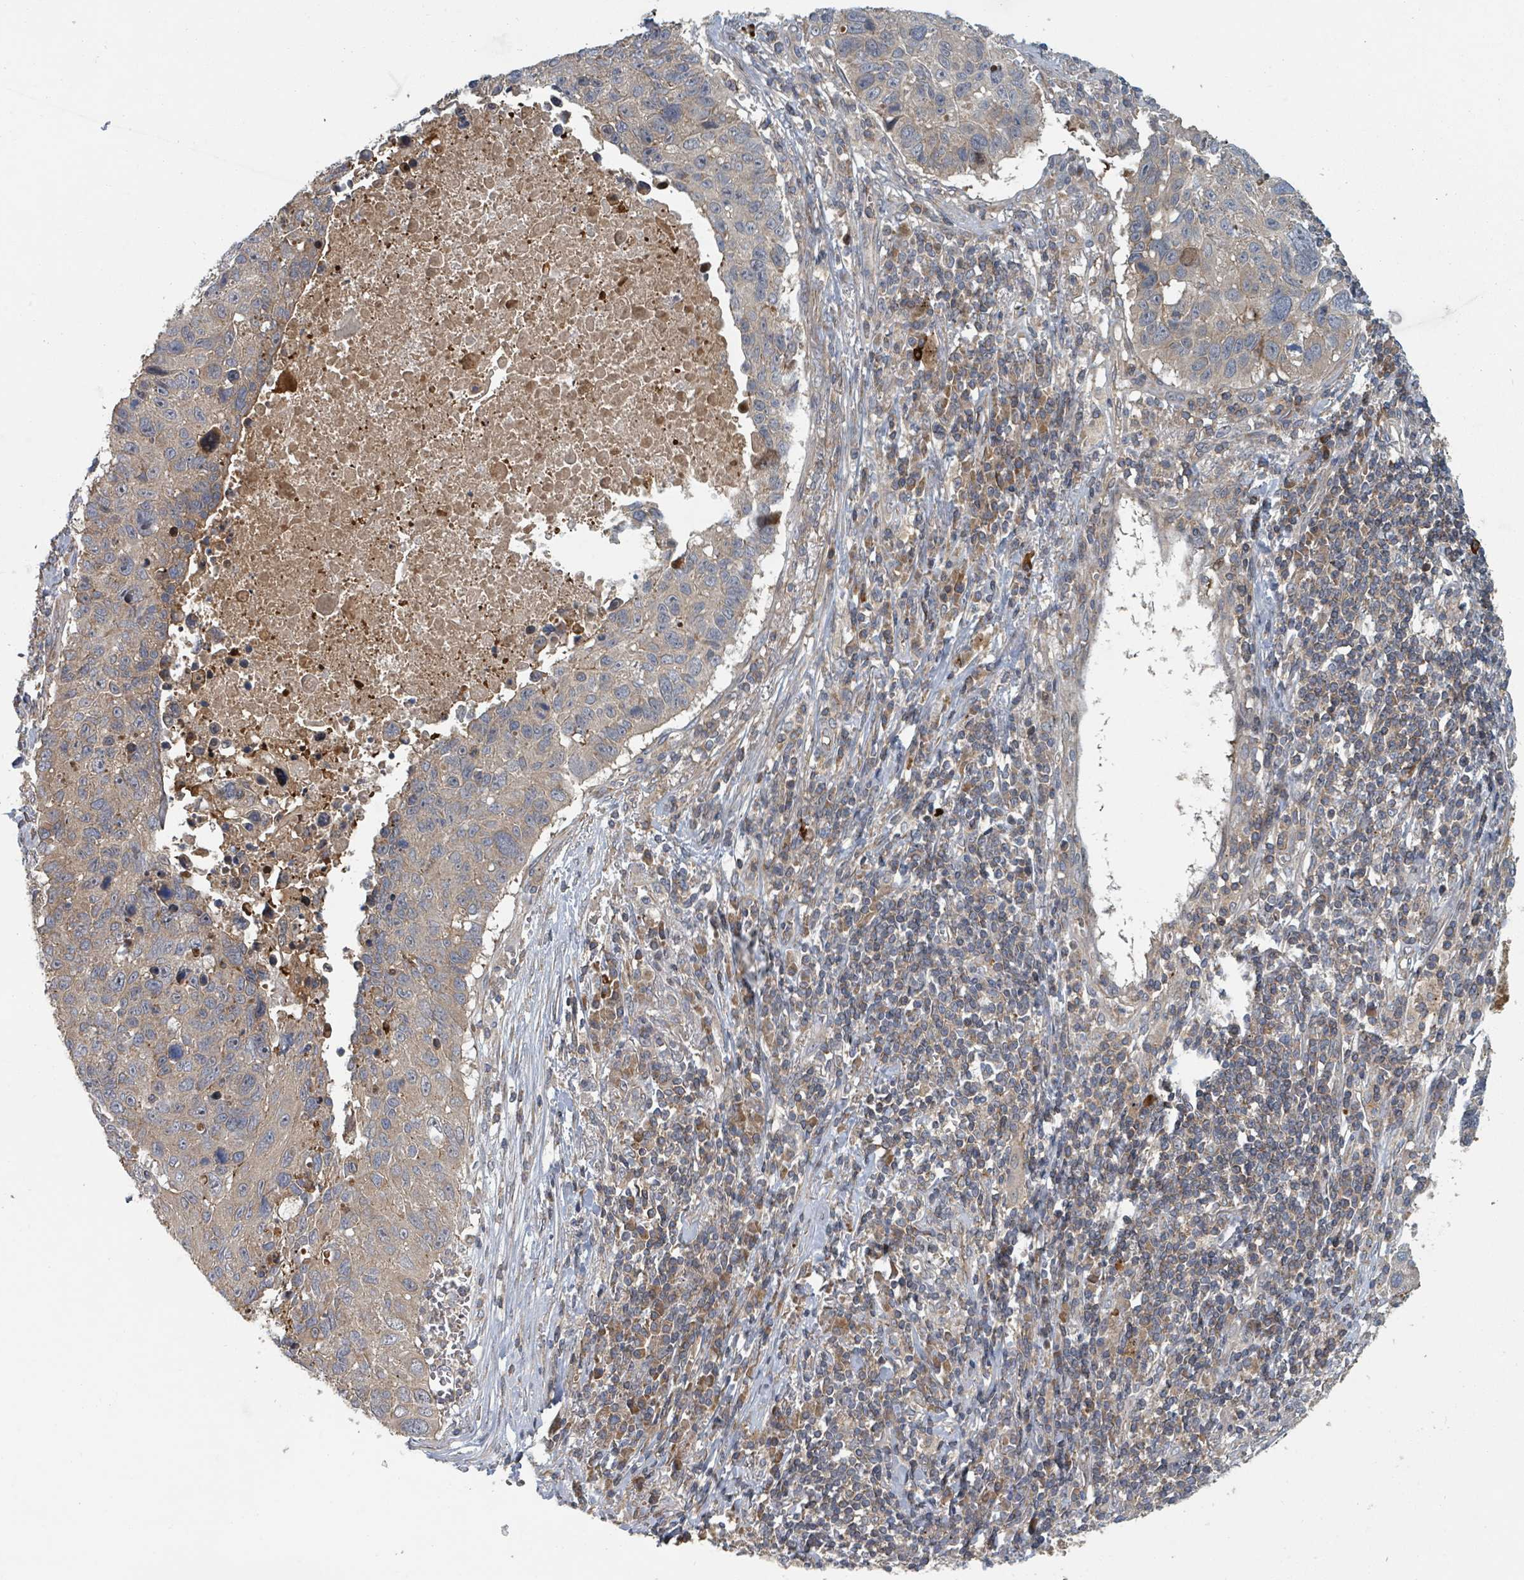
{"staining": {"intensity": "weak", "quantity": "25%-75%", "location": "cytoplasmic/membranous"}, "tissue": "lung cancer", "cell_type": "Tumor cells", "image_type": "cancer", "snomed": [{"axis": "morphology", "description": "Squamous cell carcinoma, NOS"}, {"axis": "topography", "description": "Lung"}], "caption": "The image shows staining of lung cancer, revealing weak cytoplasmic/membranous protein positivity (brown color) within tumor cells.", "gene": "DPM1", "patient": {"sex": "male", "age": 66}}